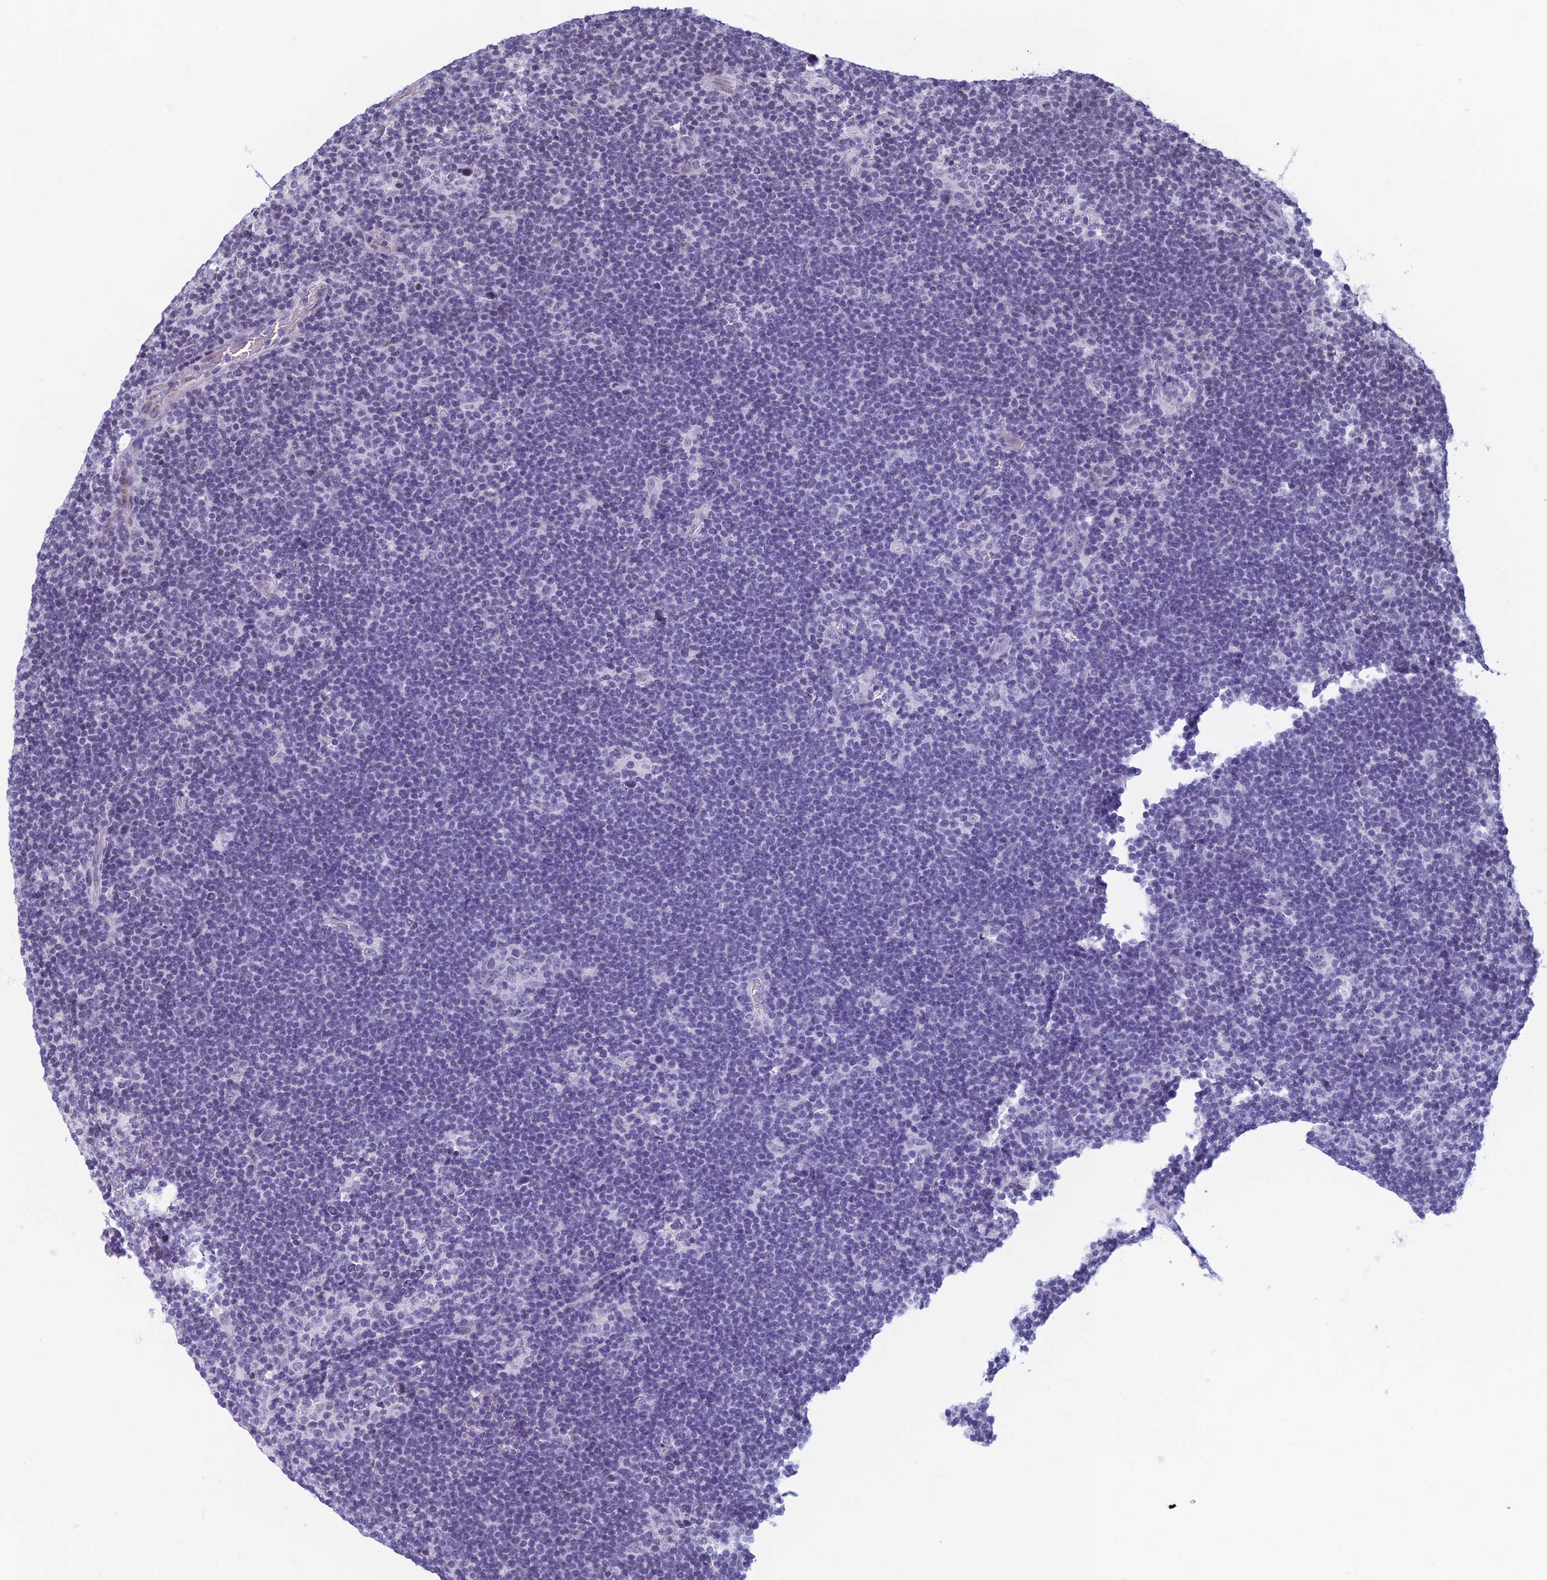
{"staining": {"intensity": "negative", "quantity": "none", "location": "none"}, "tissue": "lymphoma", "cell_type": "Tumor cells", "image_type": "cancer", "snomed": [{"axis": "morphology", "description": "Hodgkin's disease, NOS"}, {"axis": "topography", "description": "Lymph node"}], "caption": "There is no significant positivity in tumor cells of lymphoma.", "gene": "RGS17", "patient": {"sex": "female", "age": 57}}